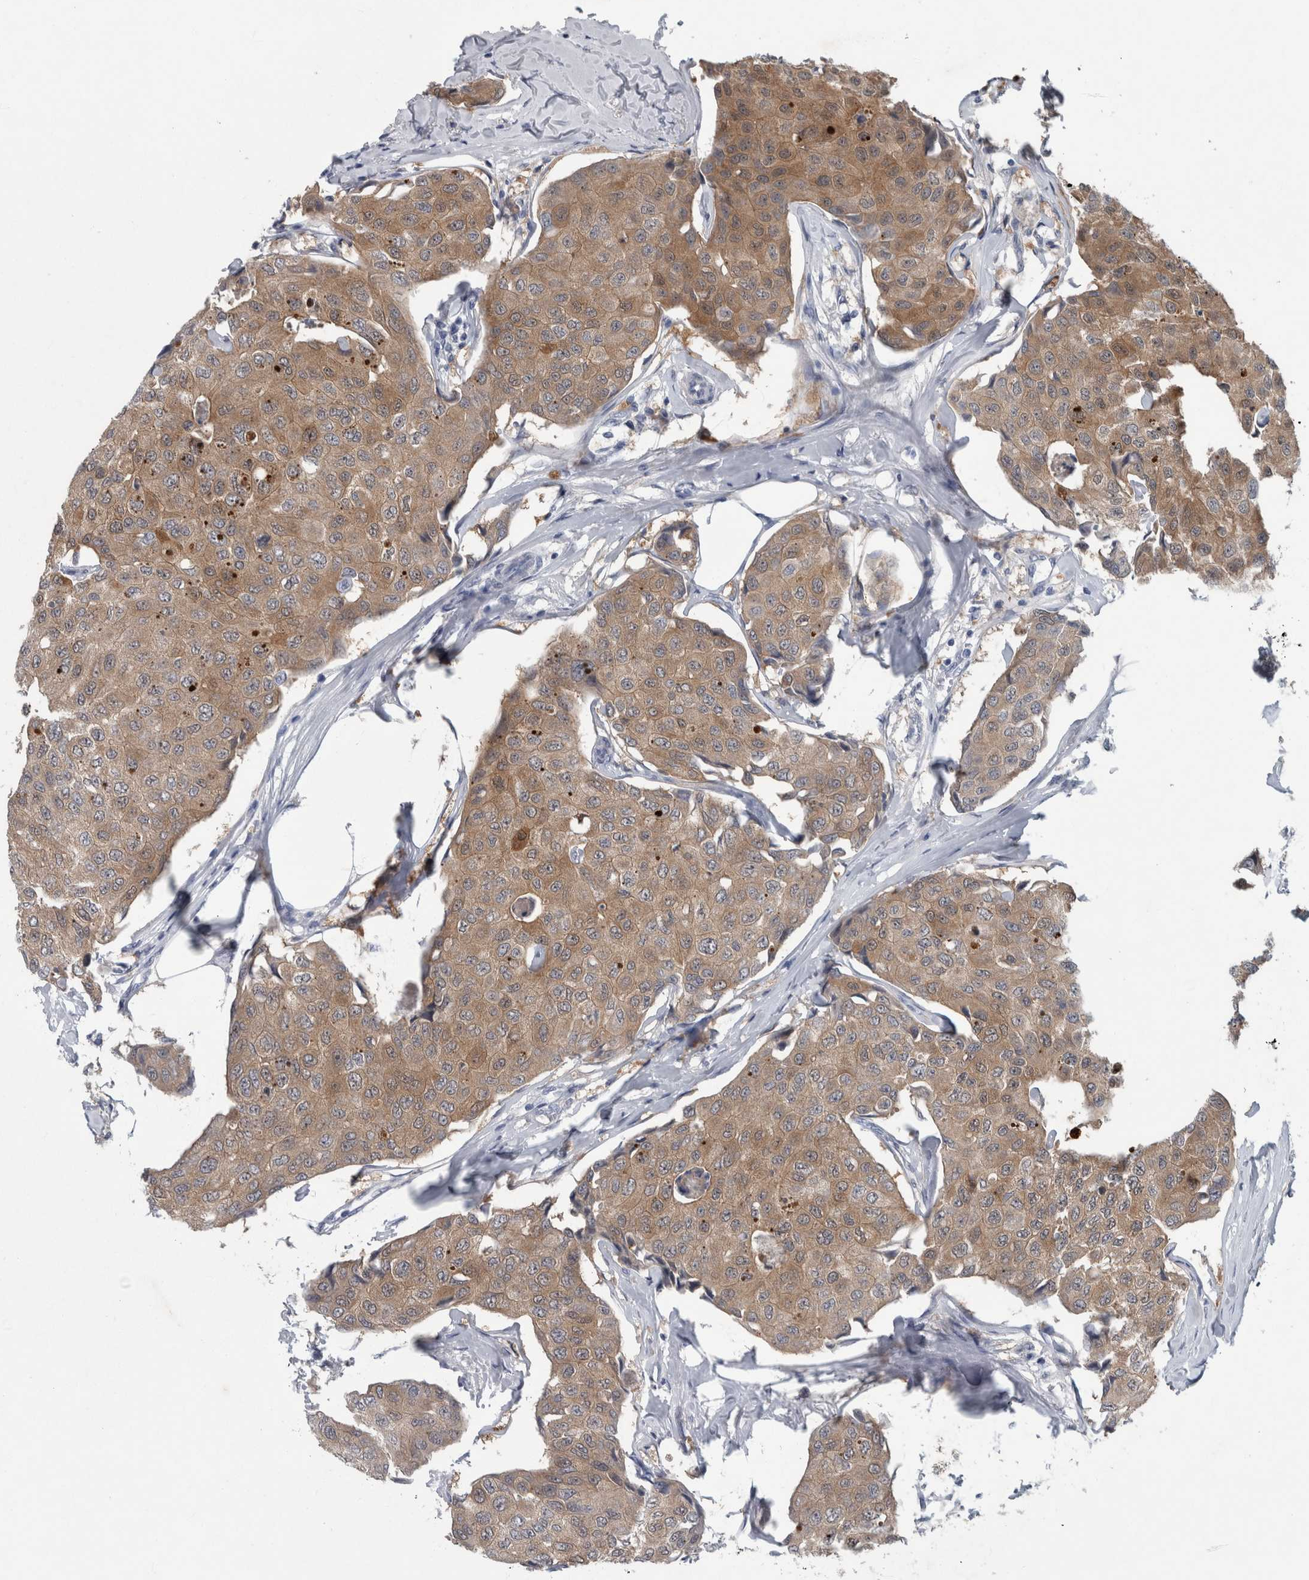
{"staining": {"intensity": "weak", "quantity": ">75%", "location": "cytoplasmic/membranous"}, "tissue": "breast cancer", "cell_type": "Tumor cells", "image_type": "cancer", "snomed": [{"axis": "morphology", "description": "Duct carcinoma"}, {"axis": "topography", "description": "Breast"}], "caption": "Weak cytoplasmic/membranous protein expression is seen in about >75% of tumor cells in invasive ductal carcinoma (breast). The protein is stained brown, and the nuclei are stained in blue (DAB IHC with brightfield microscopy, high magnification).", "gene": "FAM83H", "patient": {"sex": "female", "age": 80}}